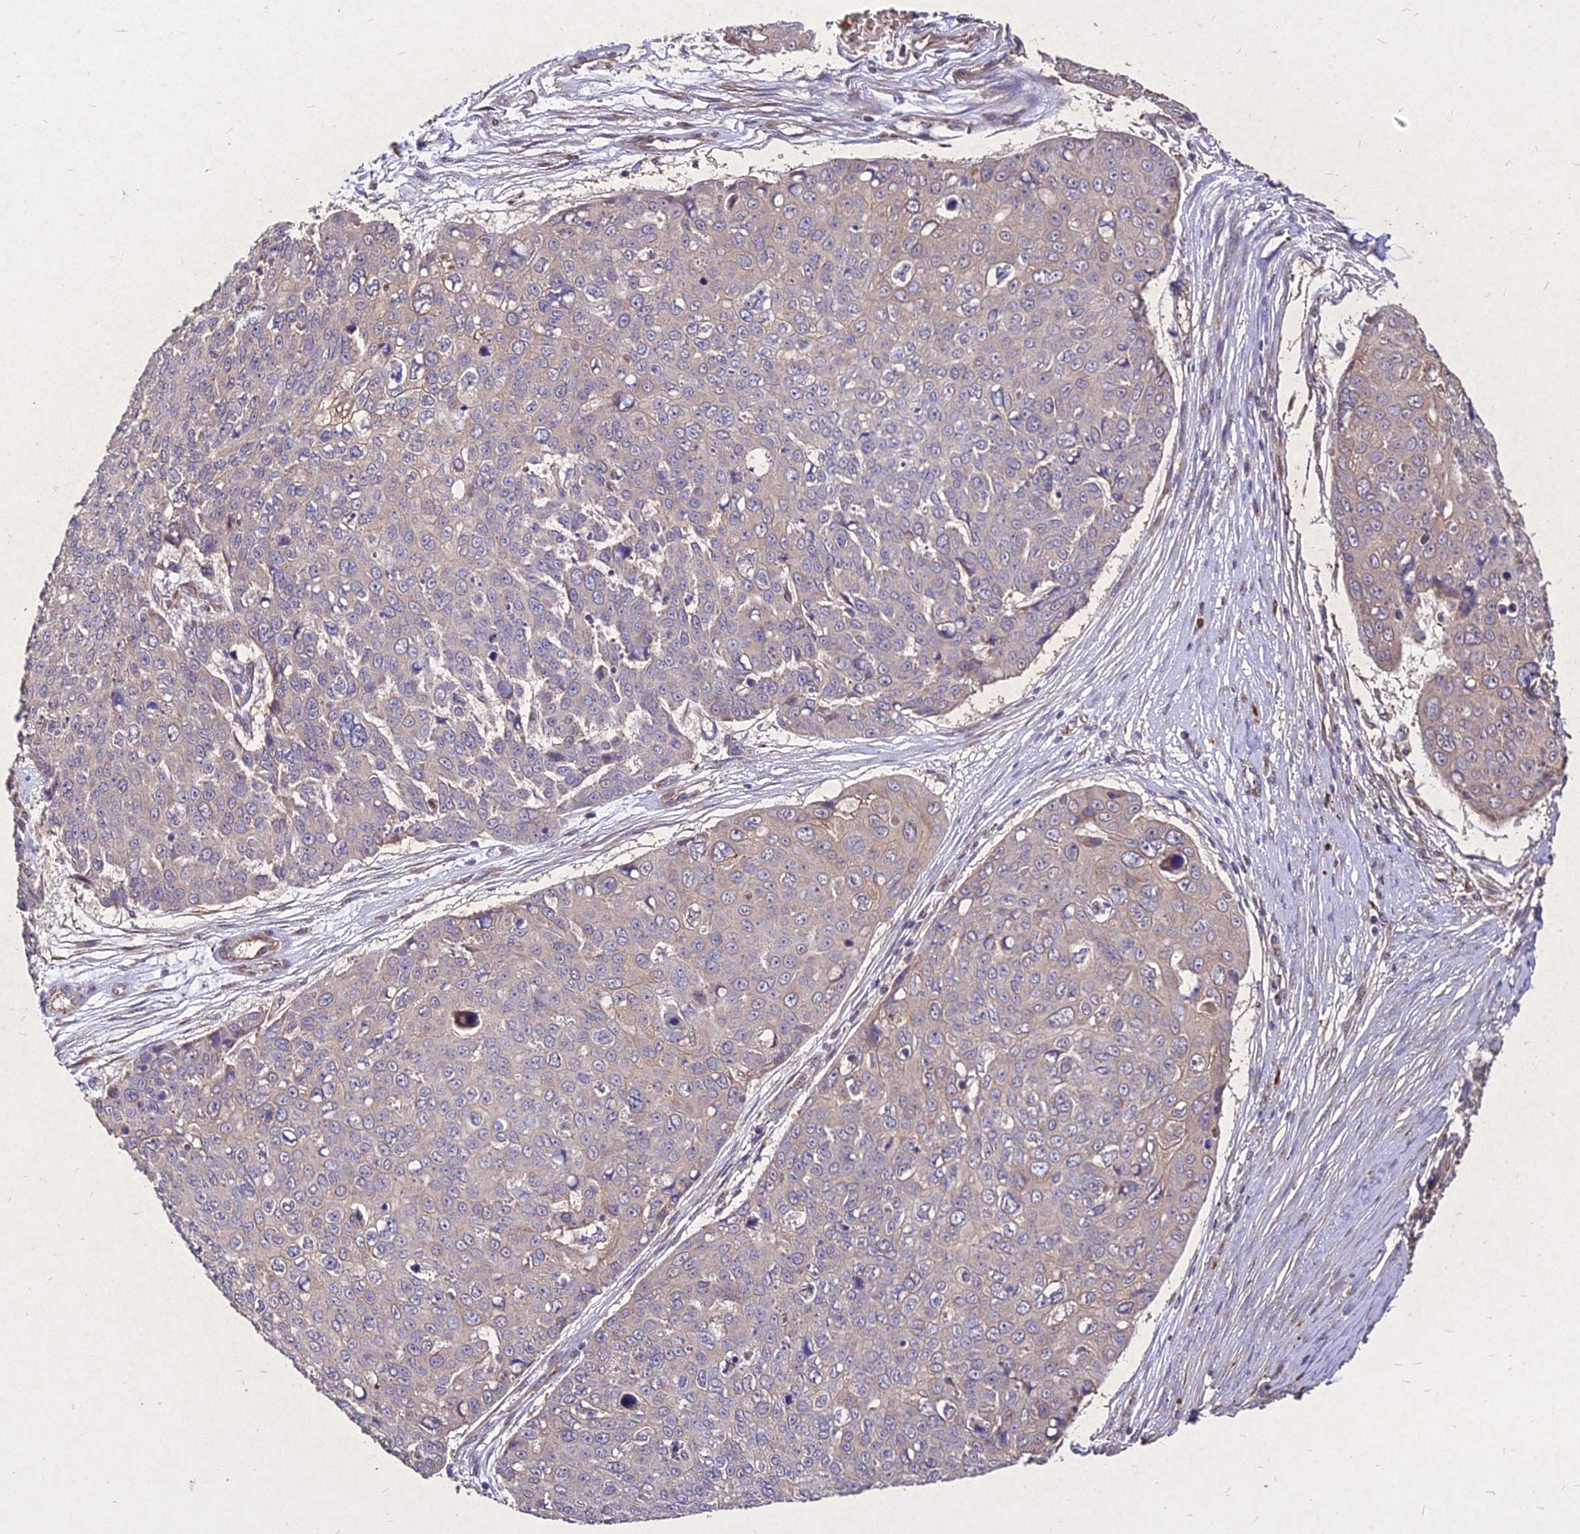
{"staining": {"intensity": "negative", "quantity": "none", "location": "none"}, "tissue": "skin cancer", "cell_type": "Tumor cells", "image_type": "cancer", "snomed": [{"axis": "morphology", "description": "Squamous cell carcinoma, NOS"}, {"axis": "topography", "description": "Skin"}], "caption": "Protein analysis of squamous cell carcinoma (skin) reveals no significant staining in tumor cells.", "gene": "SKA1", "patient": {"sex": "male", "age": 71}}